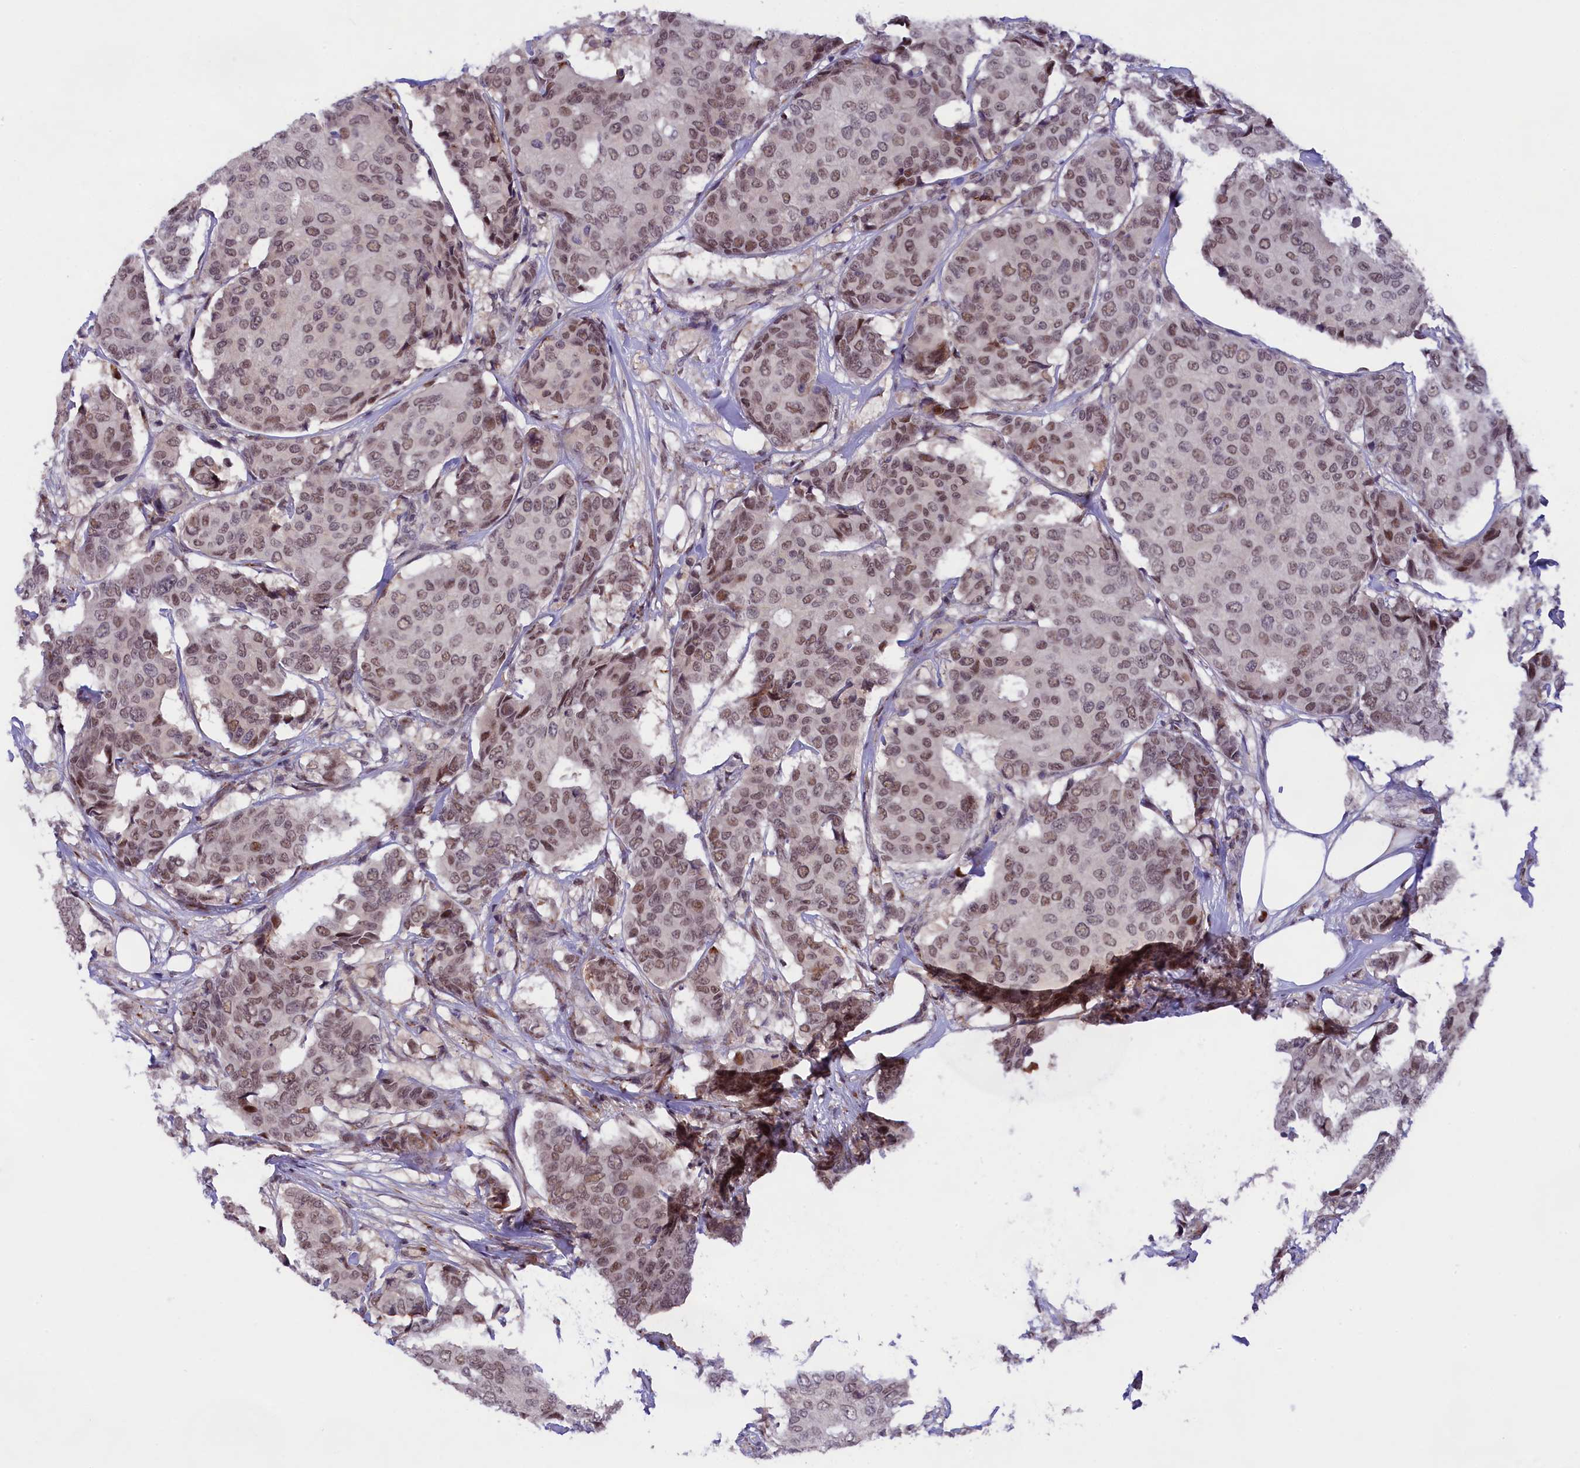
{"staining": {"intensity": "moderate", "quantity": ">75%", "location": "nuclear"}, "tissue": "breast cancer", "cell_type": "Tumor cells", "image_type": "cancer", "snomed": [{"axis": "morphology", "description": "Duct carcinoma"}, {"axis": "topography", "description": "Breast"}], "caption": "An immunohistochemistry (IHC) image of neoplastic tissue is shown. Protein staining in brown shows moderate nuclear positivity in breast invasive ductal carcinoma within tumor cells.", "gene": "FBXO45", "patient": {"sex": "female", "age": 75}}